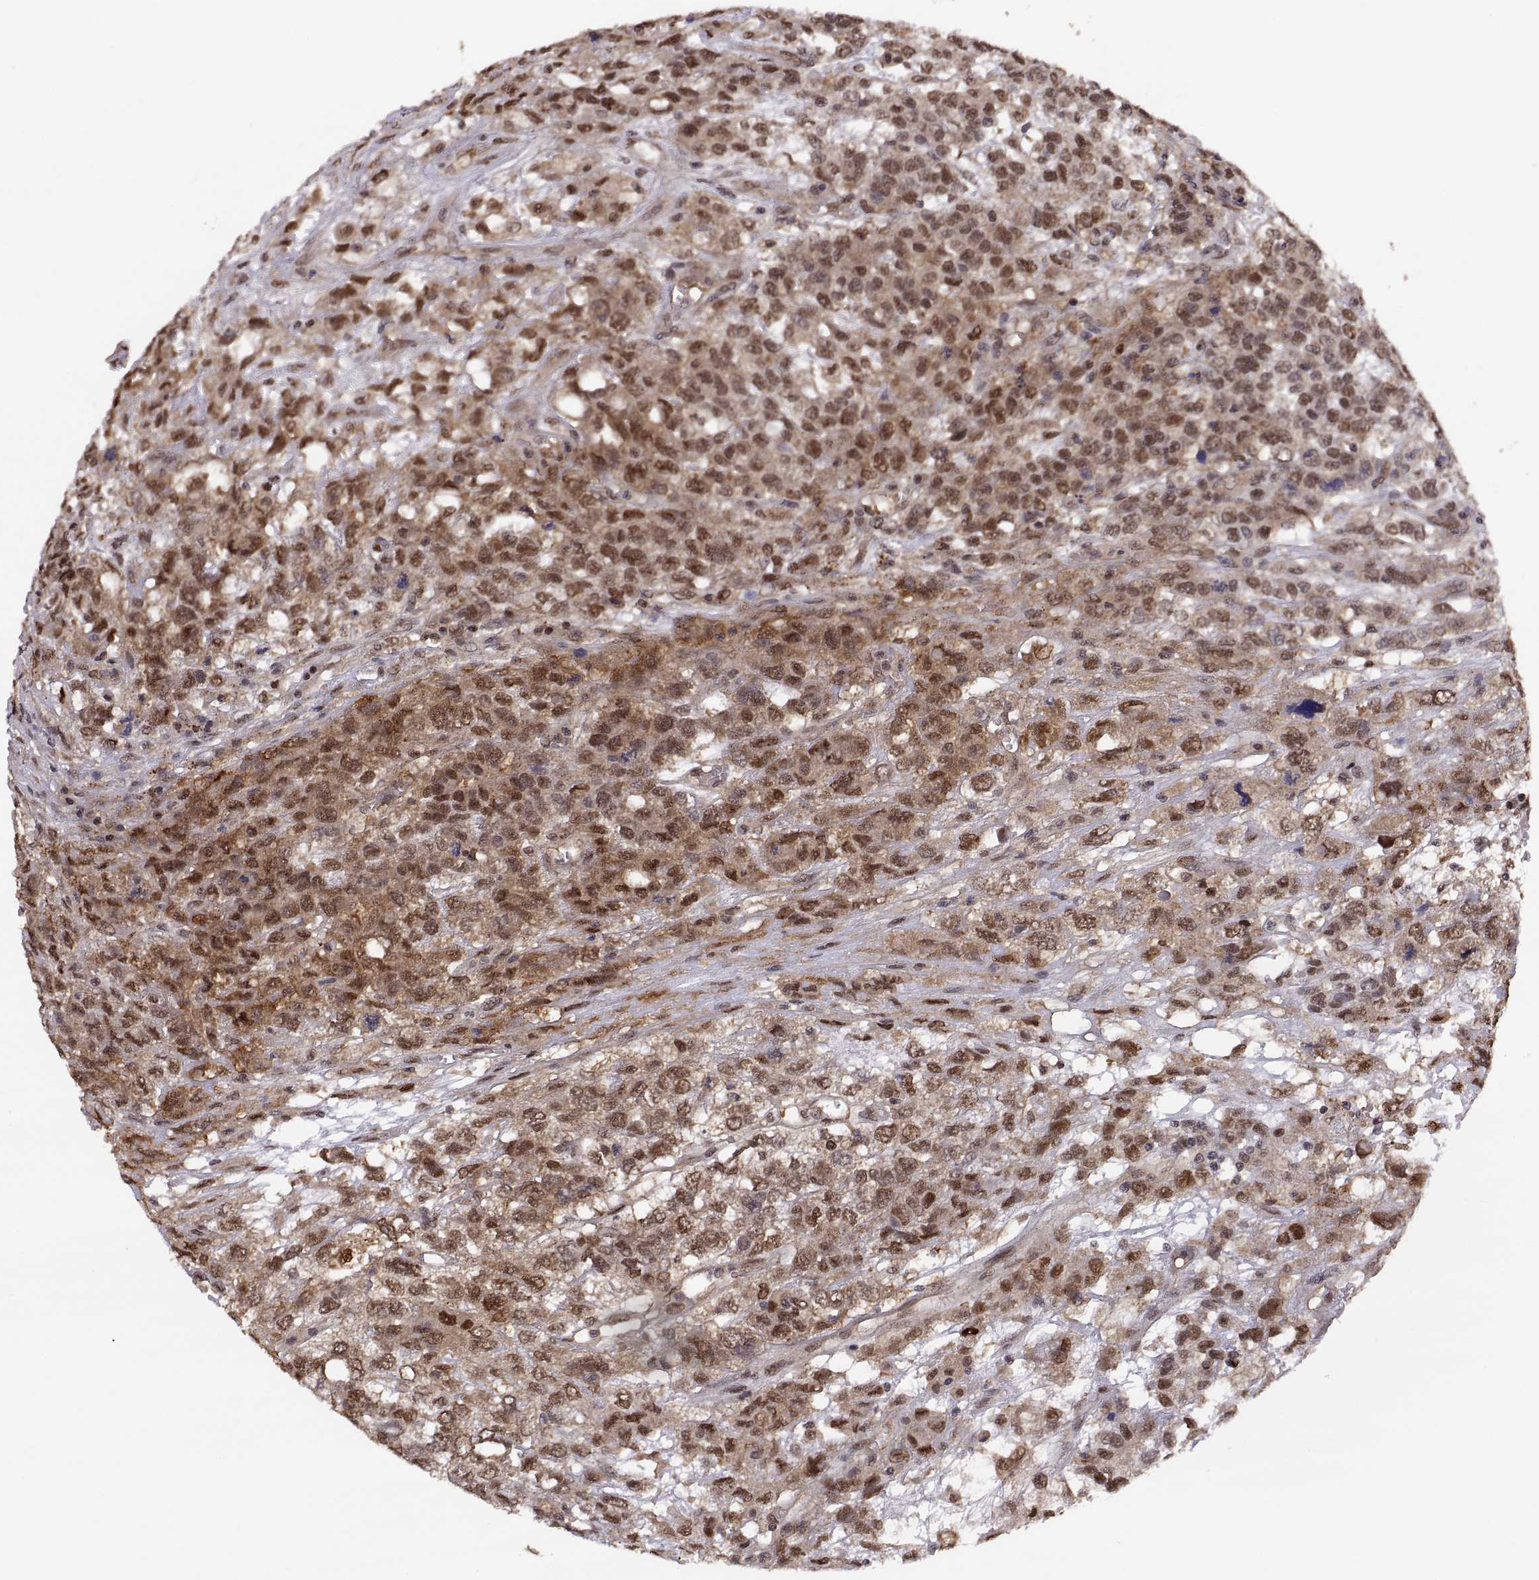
{"staining": {"intensity": "moderate", "quantity": ">75%", "location": "cytoplasmic/membranous,nuclear"}, "tissue": "testis cancer", "cell_type": "Tumor cells", "image_type": "cancer", "snomed": [{"axis": "morphology", "description": "Seminoma, NOS"}, {"axis": "topography", "description": "Testis"}], "caption": "High-magnification brightfield microscopy of testis cancer (seminoma) stained with DAB (3,3'-diaminobenzidine) (brown) and counterstained with hematoxylin (blue). tumor cells exhibit moderate cytoplasmic/membranous and nuclear staining is seen in approximately>75% of cells. Nuclei are stained in blue.", "gene": "PSMC2", "patient": {"sex": "male", "age": 52}}